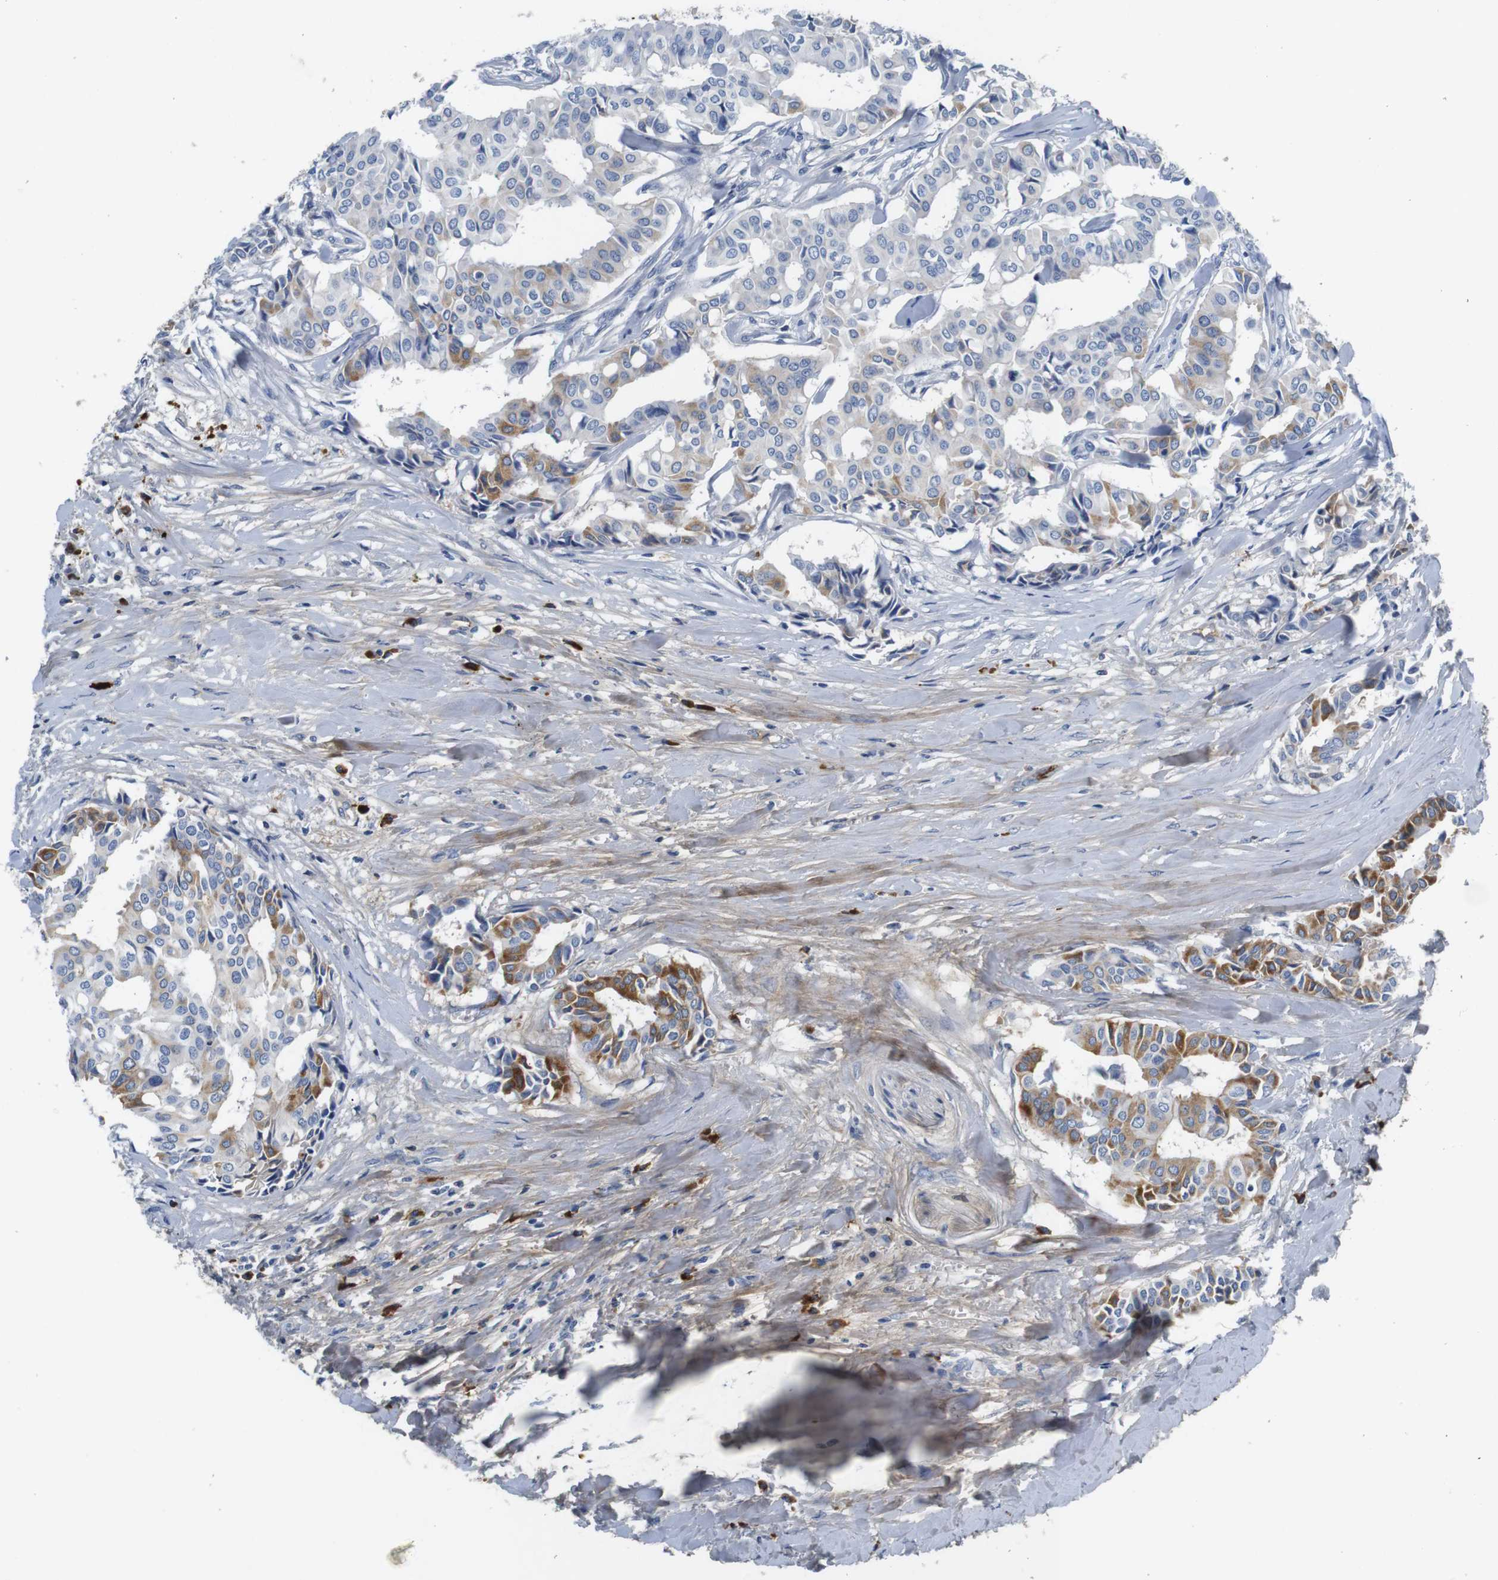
{"staining": {"intensity": "moderate", "quantity": "25%-75%", "location": "cytoplasmic/membranous"}, "tissue": "head and neck cancer", "cell_type": "Tumor cells", "image_type": "cancer", "snomed": [{"axis": "morphology", "description": "Adenocarcinoma, NOS"}, {"axis": "topography", "description": "Salivary gland"}, {"axis": "topography", "description": "Head-Neck"}], "caption": "DAB immunohistochemical staining of human adenocarcinoma (head and neck) demonstrates moderate cytoplasmic/membranous protein staining in approximately 25%-75% of tumor cells.", "gene": "IGKC", "patient": {"sex": "female", "age": 59}}